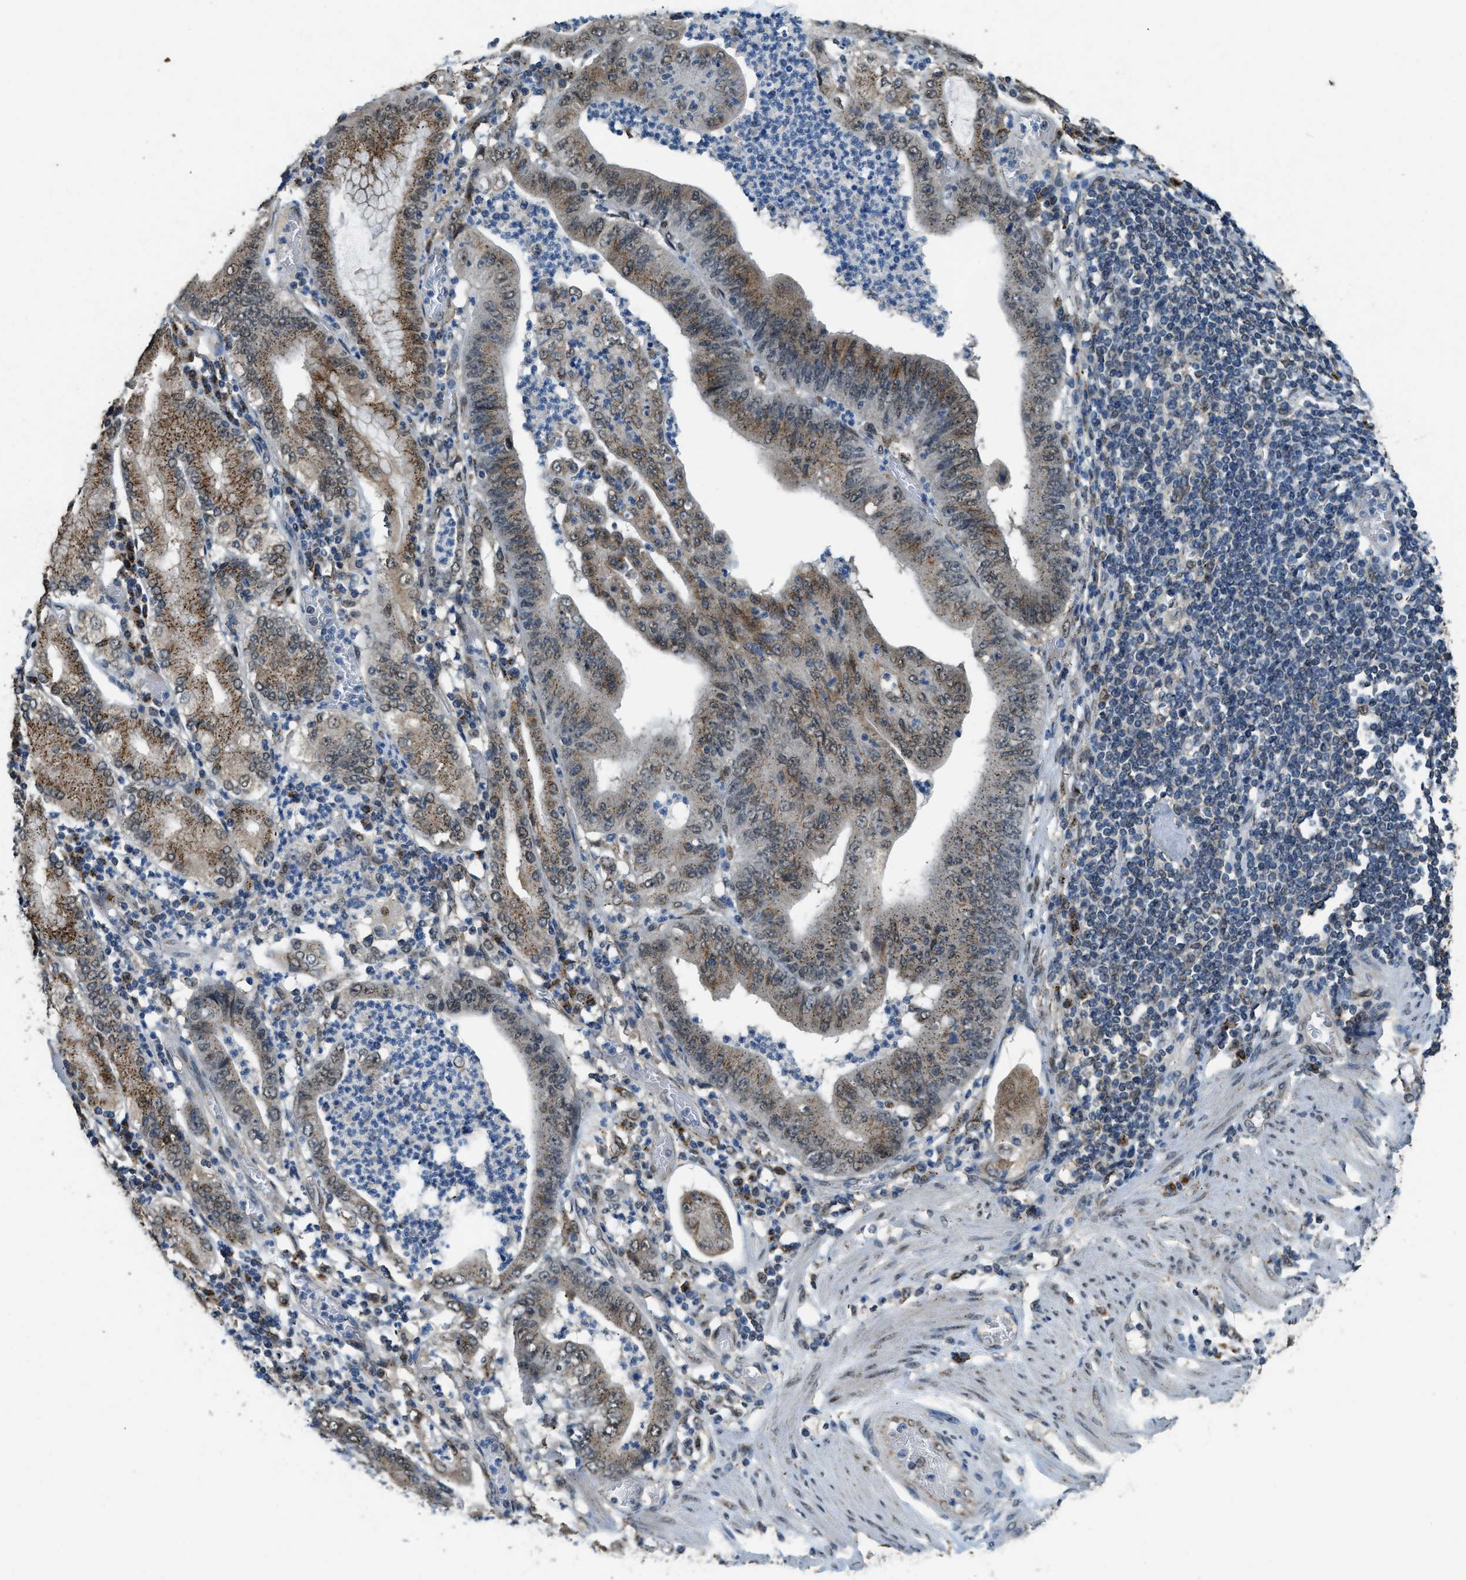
{"staining": {"intensity": "moderate", "quantity": ">75%", "location": "cytoplasmic/membranous"}, "tissue": "stomach cancer", "cell_type": "Tumor cells", "image_type": "cancer", "snomed": [{"axis": "morphology", "description": "Adenocarcinoma, NOS"}, {"axis": "topography", "description": "Stomach"}], "caption": "Moderate cytoplasmic/membranous staining is identified in about >75% of tumor cells in stomach adenocarcinoma.", "gene": "IPO7", "patient": {"sex": "female", "age": 73}}